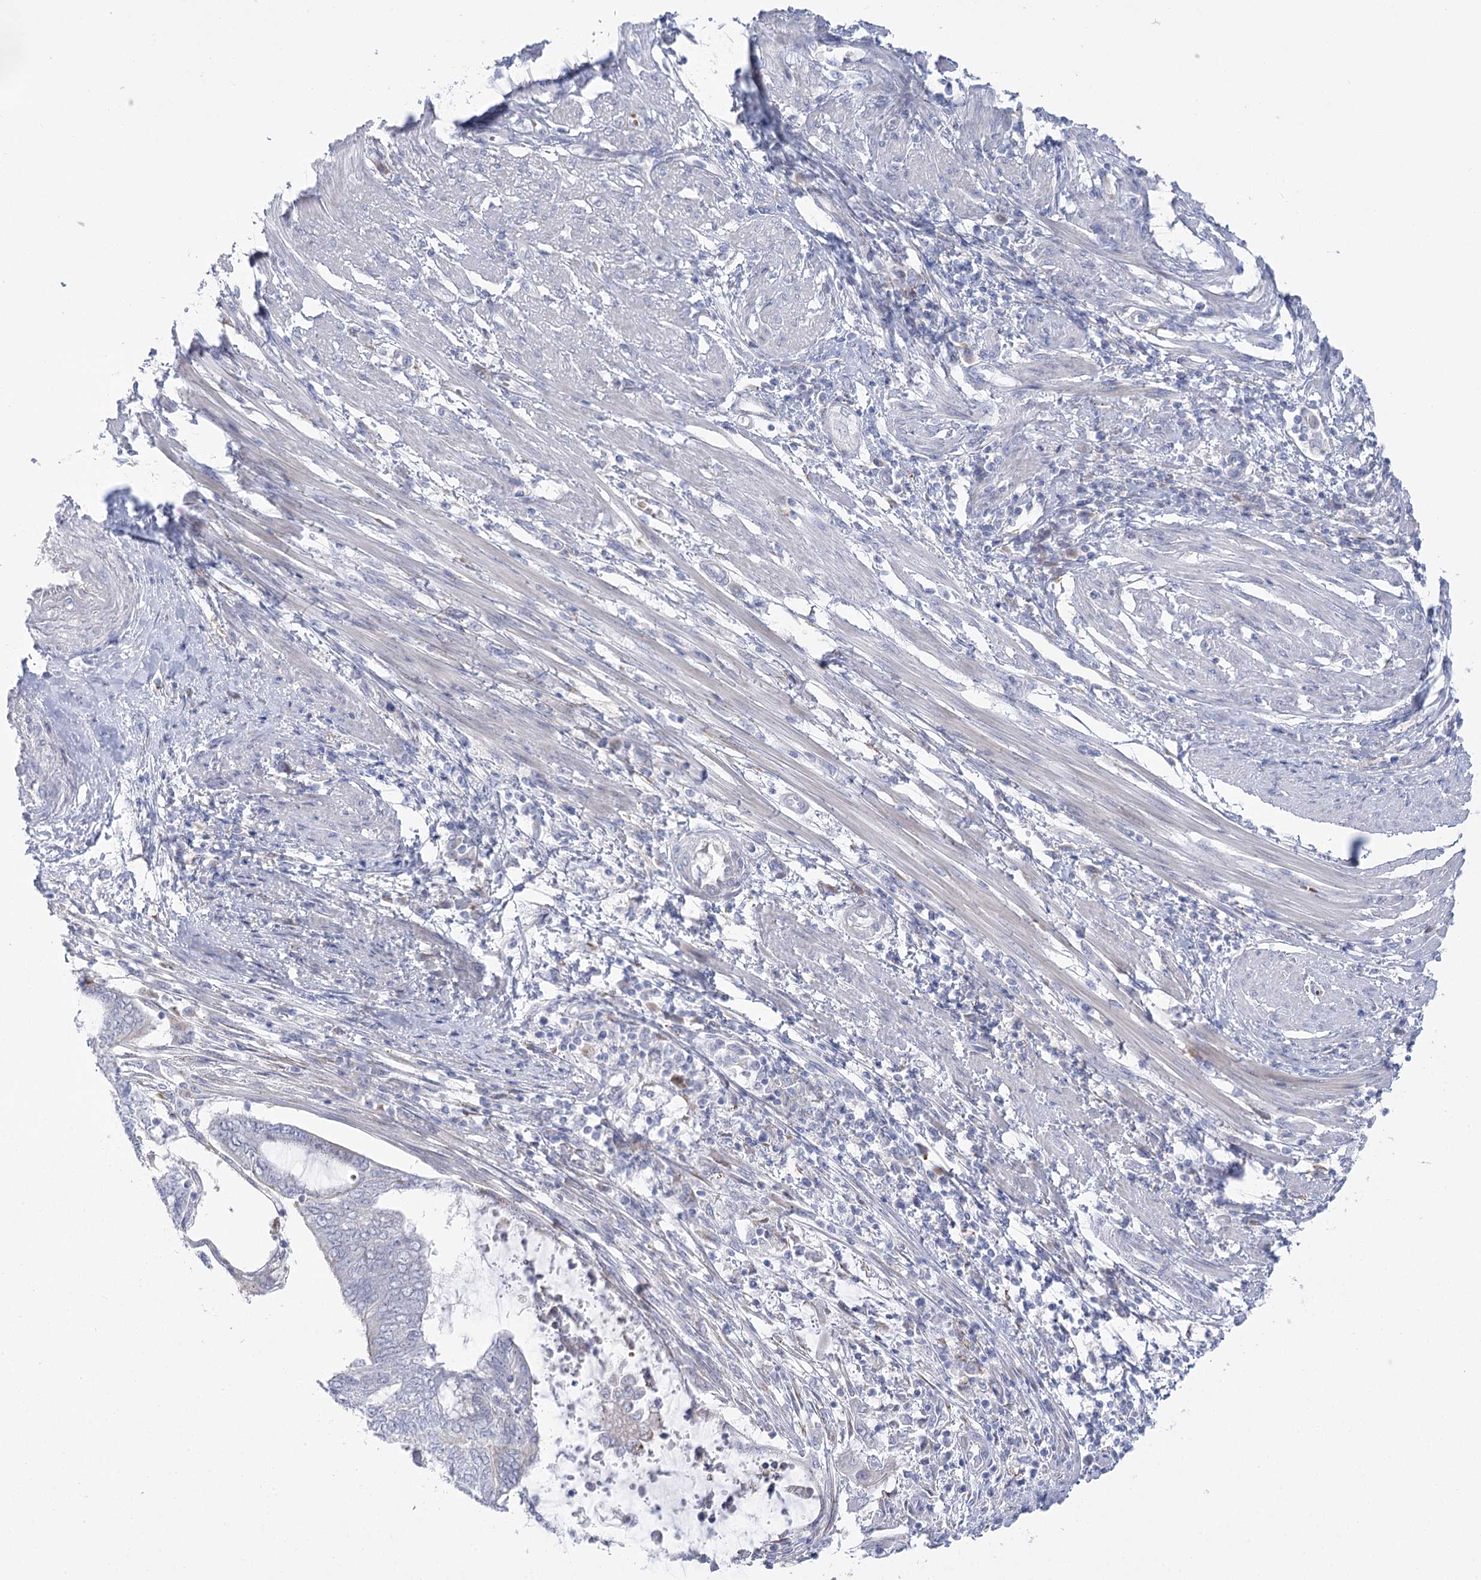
{"staining": {"intensity": "negative", "quantity": "none", "location": "none"}, "tissue": "endometrial cancer", "cell_type": "Tumor cells", "image_type": "cancer", "snomed": [{"axis": "morphology", "description": "Adenocarcinoma, NOS"}, {"axis": "topography", "description": "Uterus"}, {"axis": "topography", "description": "Endometrium"}], "caption": "Human endometrial adenocarcinoma stained for a protein using immunohistochemistry (IHC) demonstrates no expression in tumor cells.", "gene": "SIAE", "patient": {"sex": "female", "age": 70}}